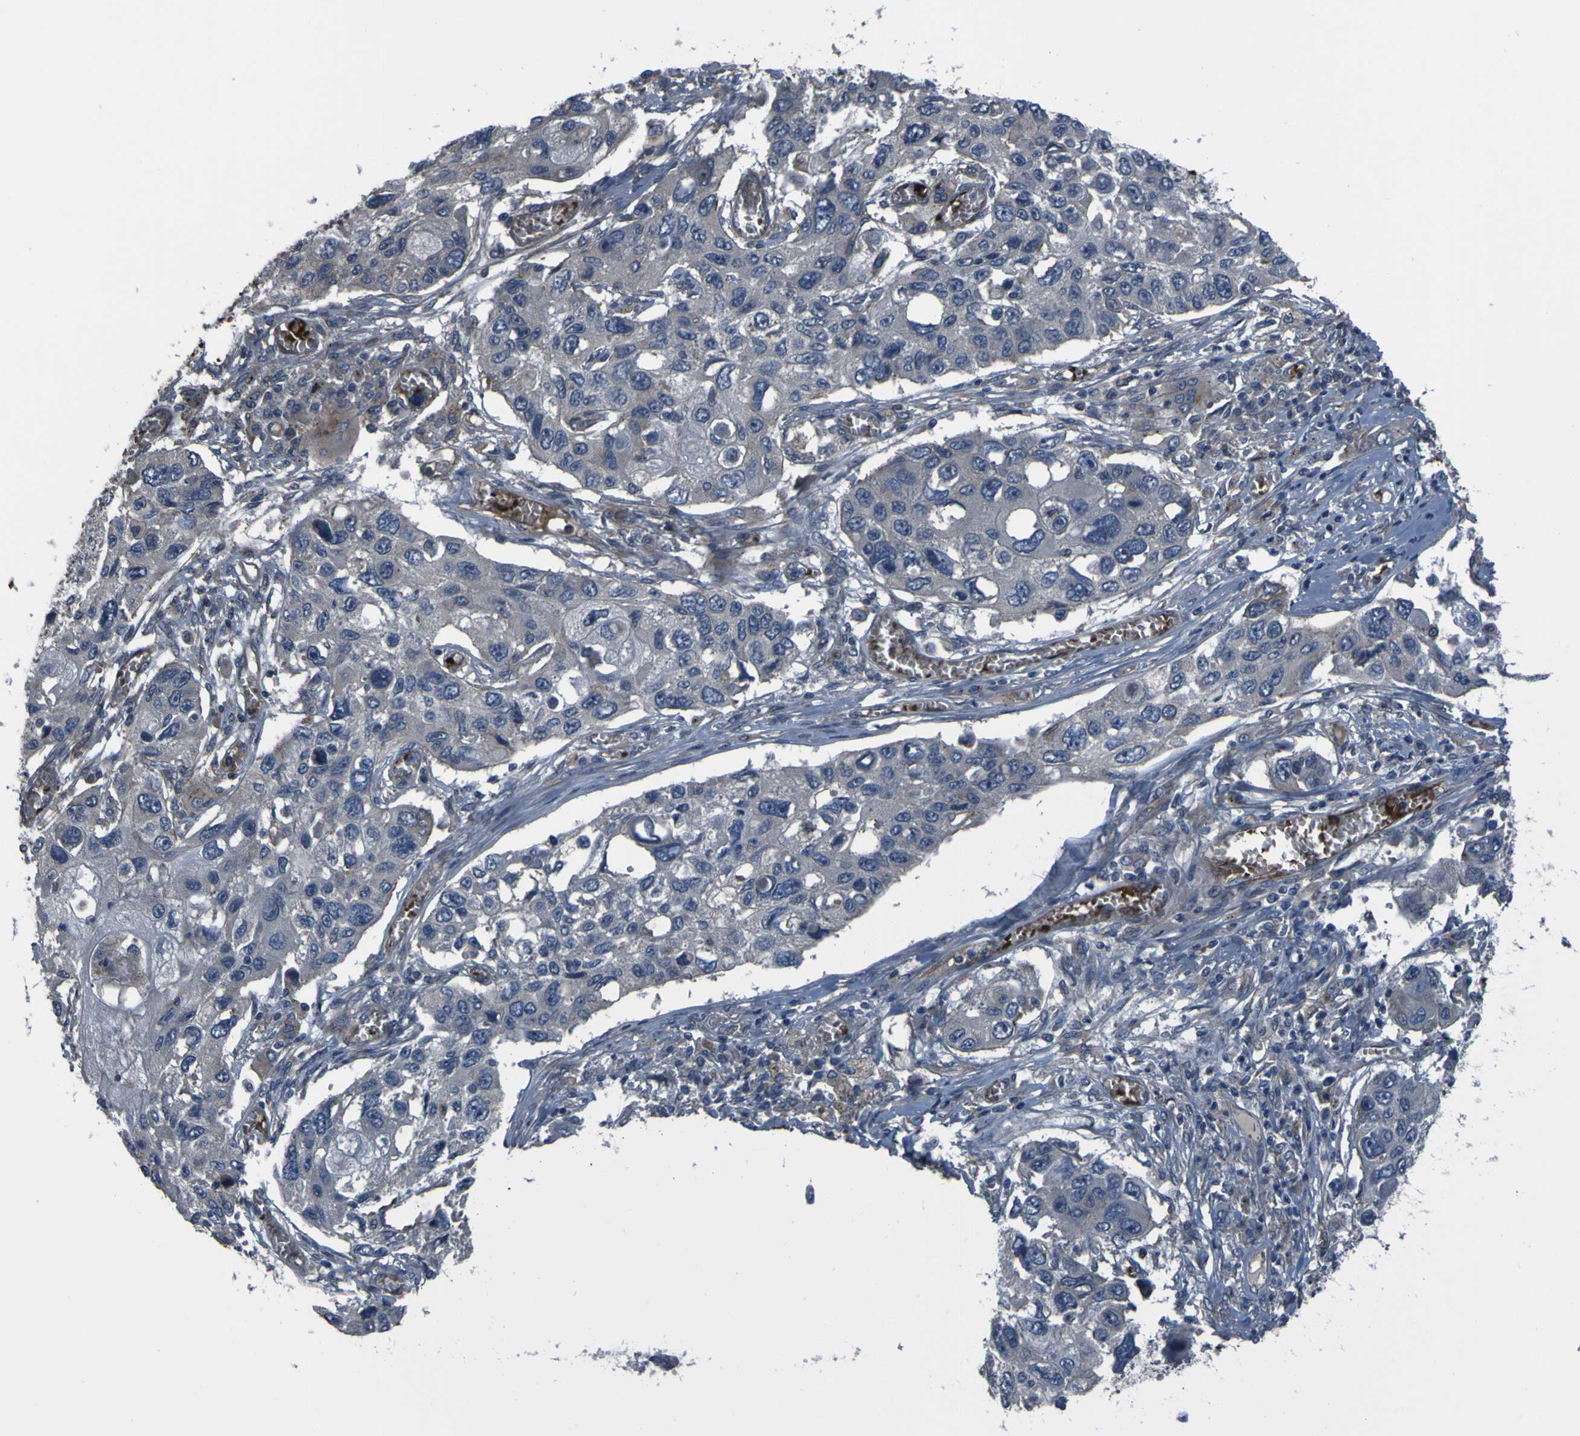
{"staining": {"intensity": "negative", "quantity": "none", "location": "none"}, "tissue": "lung cancer", "cell_type": "Tumor cells", "image_type": "cancer", "snomed": [{"axis": "morphology", "description": "Squamous cell carcinoma, NOS"}, {"axis": "topography", "description": "Lung"}], "caption": "This is a histopathology image of immunohistochemistry (IHC) staining of lung squamous cell carcinoma, which shows no positivity in tumor cells. Brightfield microscopy of immunohistochemistry (IHC) stained with DAB (3,3'-diaminobenzidine) (brown) and hematoxylin (blue), captured at high magnification.", "gene": "GRAMD1A", "patient": {"sex": "male", "age": 71}}